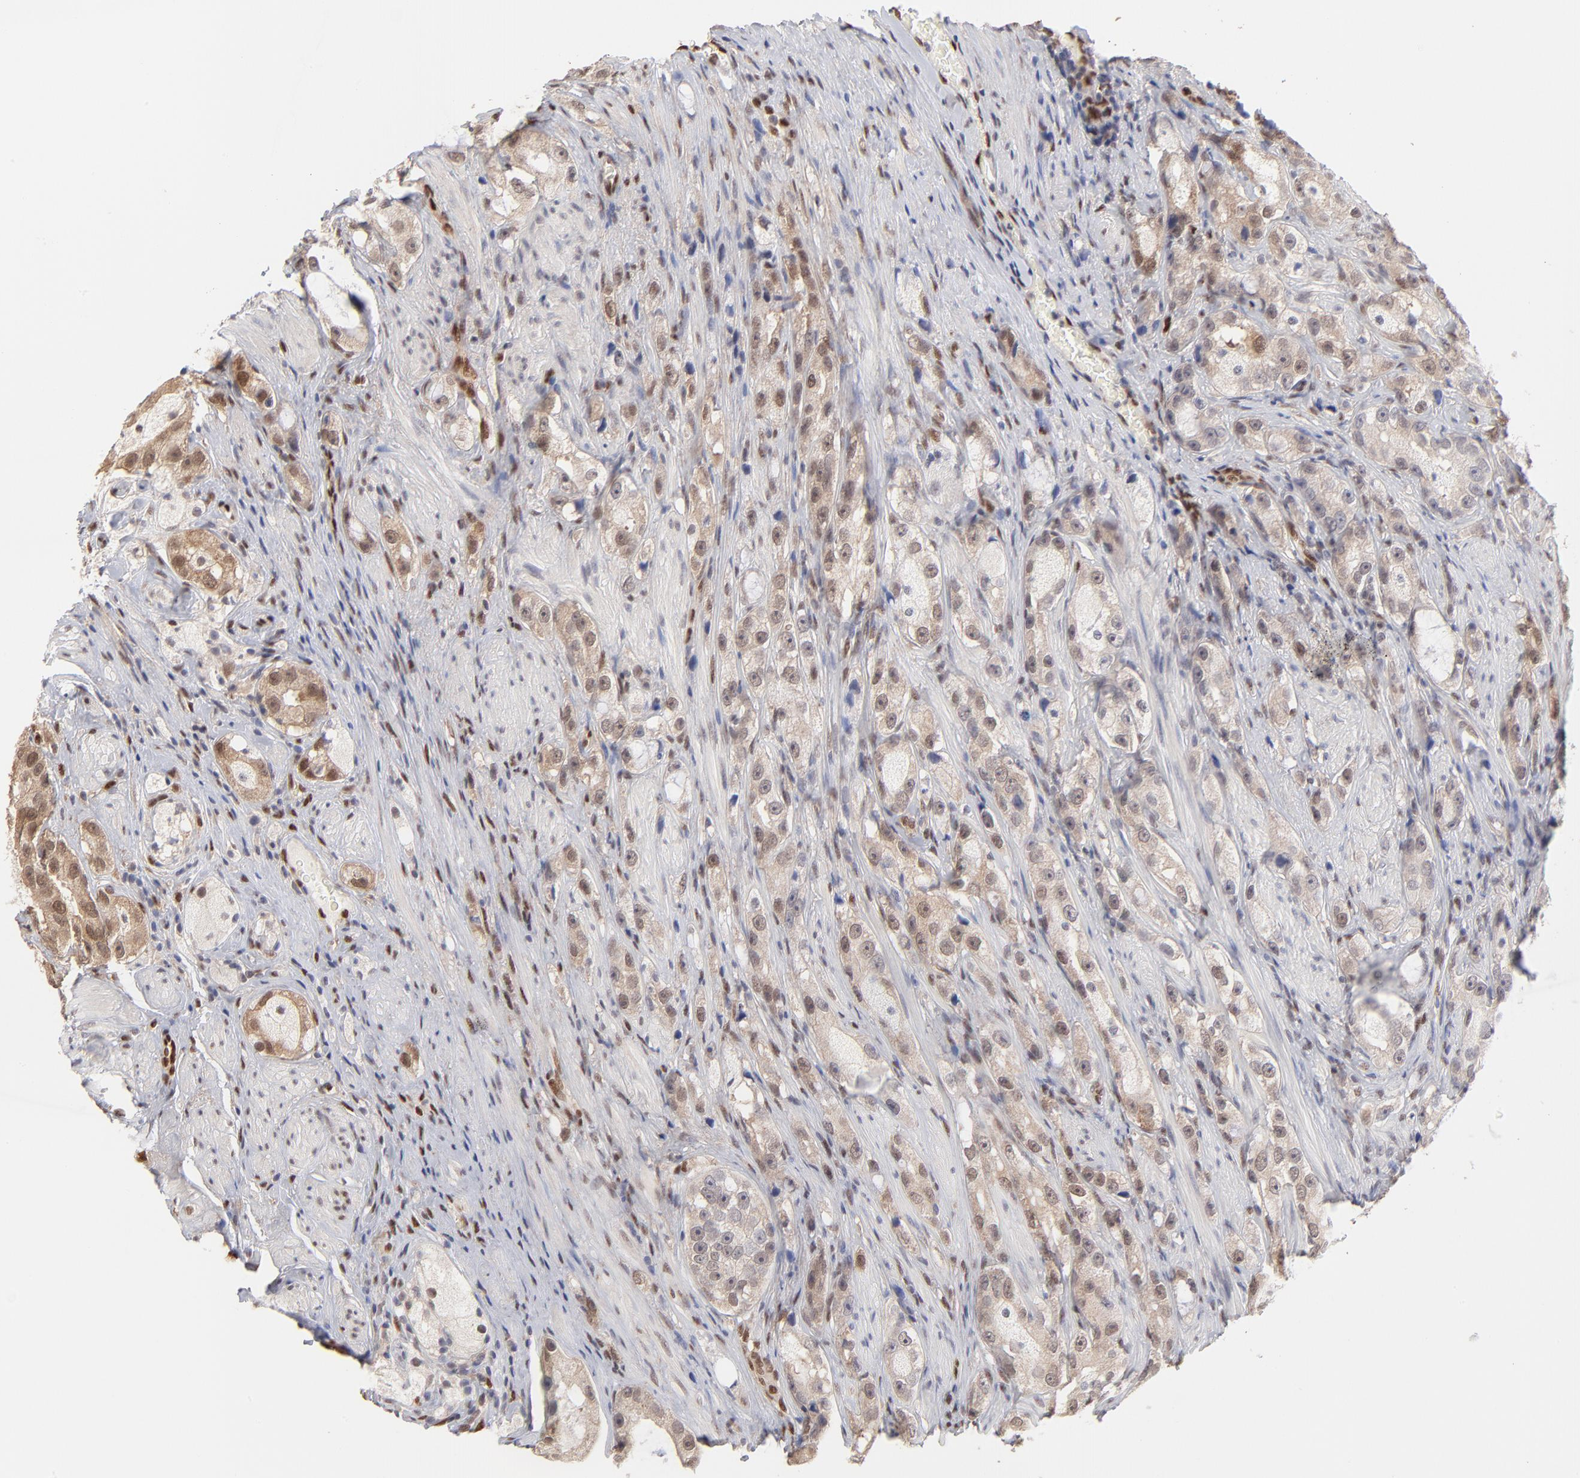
{"staining": {"intensity": "weak", "quantity": "25%-75%", "location": "nuclear"}, "tissue": "prostate cancer", "cell_type": "Tumor cells", "image_type": "cancer", "snomed": [{"axis": "morphology", "description": "Adenocarcinoma, High grade"}, {"axis": "topography", "description": "Prostate"}], "caption": "Prostate adenocarcinoma (high-grade) stained for a protein exhibits weak nuclear positivity in tumor cells.", "gene": "STAT3", "patient": {"sex": "male", "age": 63}}